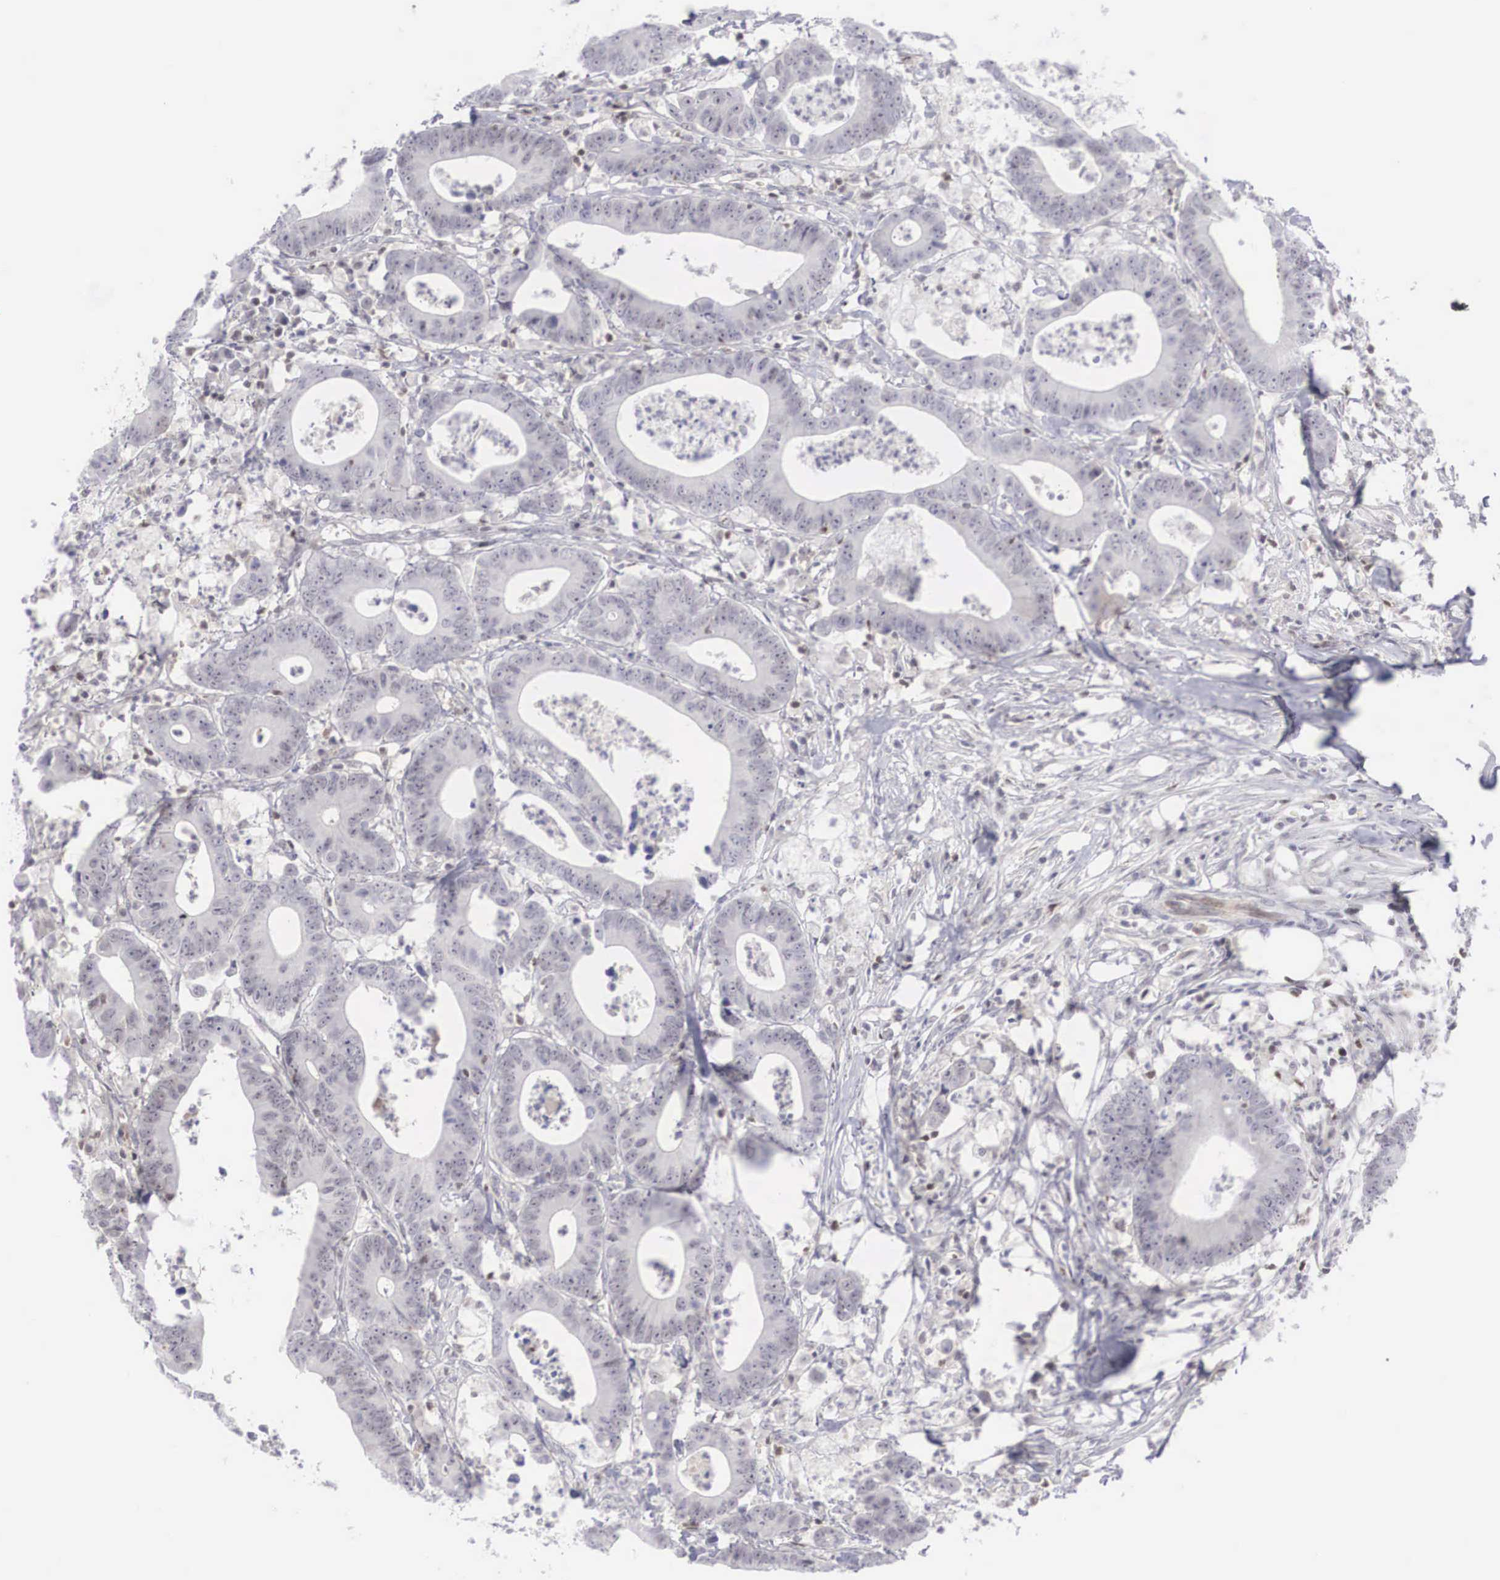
{"staining": {"intensity": "weak", "quantity": "<25%", "location": "nuclear"}, "tissue": "colorectal cancer", "cell_type": "Tumor cells", "image_type": "cancer", "snomed": [{"axis": "morphology", "description": "Adenocarcinoma, NOS"}, {"axis": "topography", "description": "Colon"}], "caption": "Adenocarcinoma (colorectal) stained for a protein using immunohistochemistry demonstrates no expression tumor cells.", "gene": "RBPJ", "patient": {"sex": "male", "age": 55}}